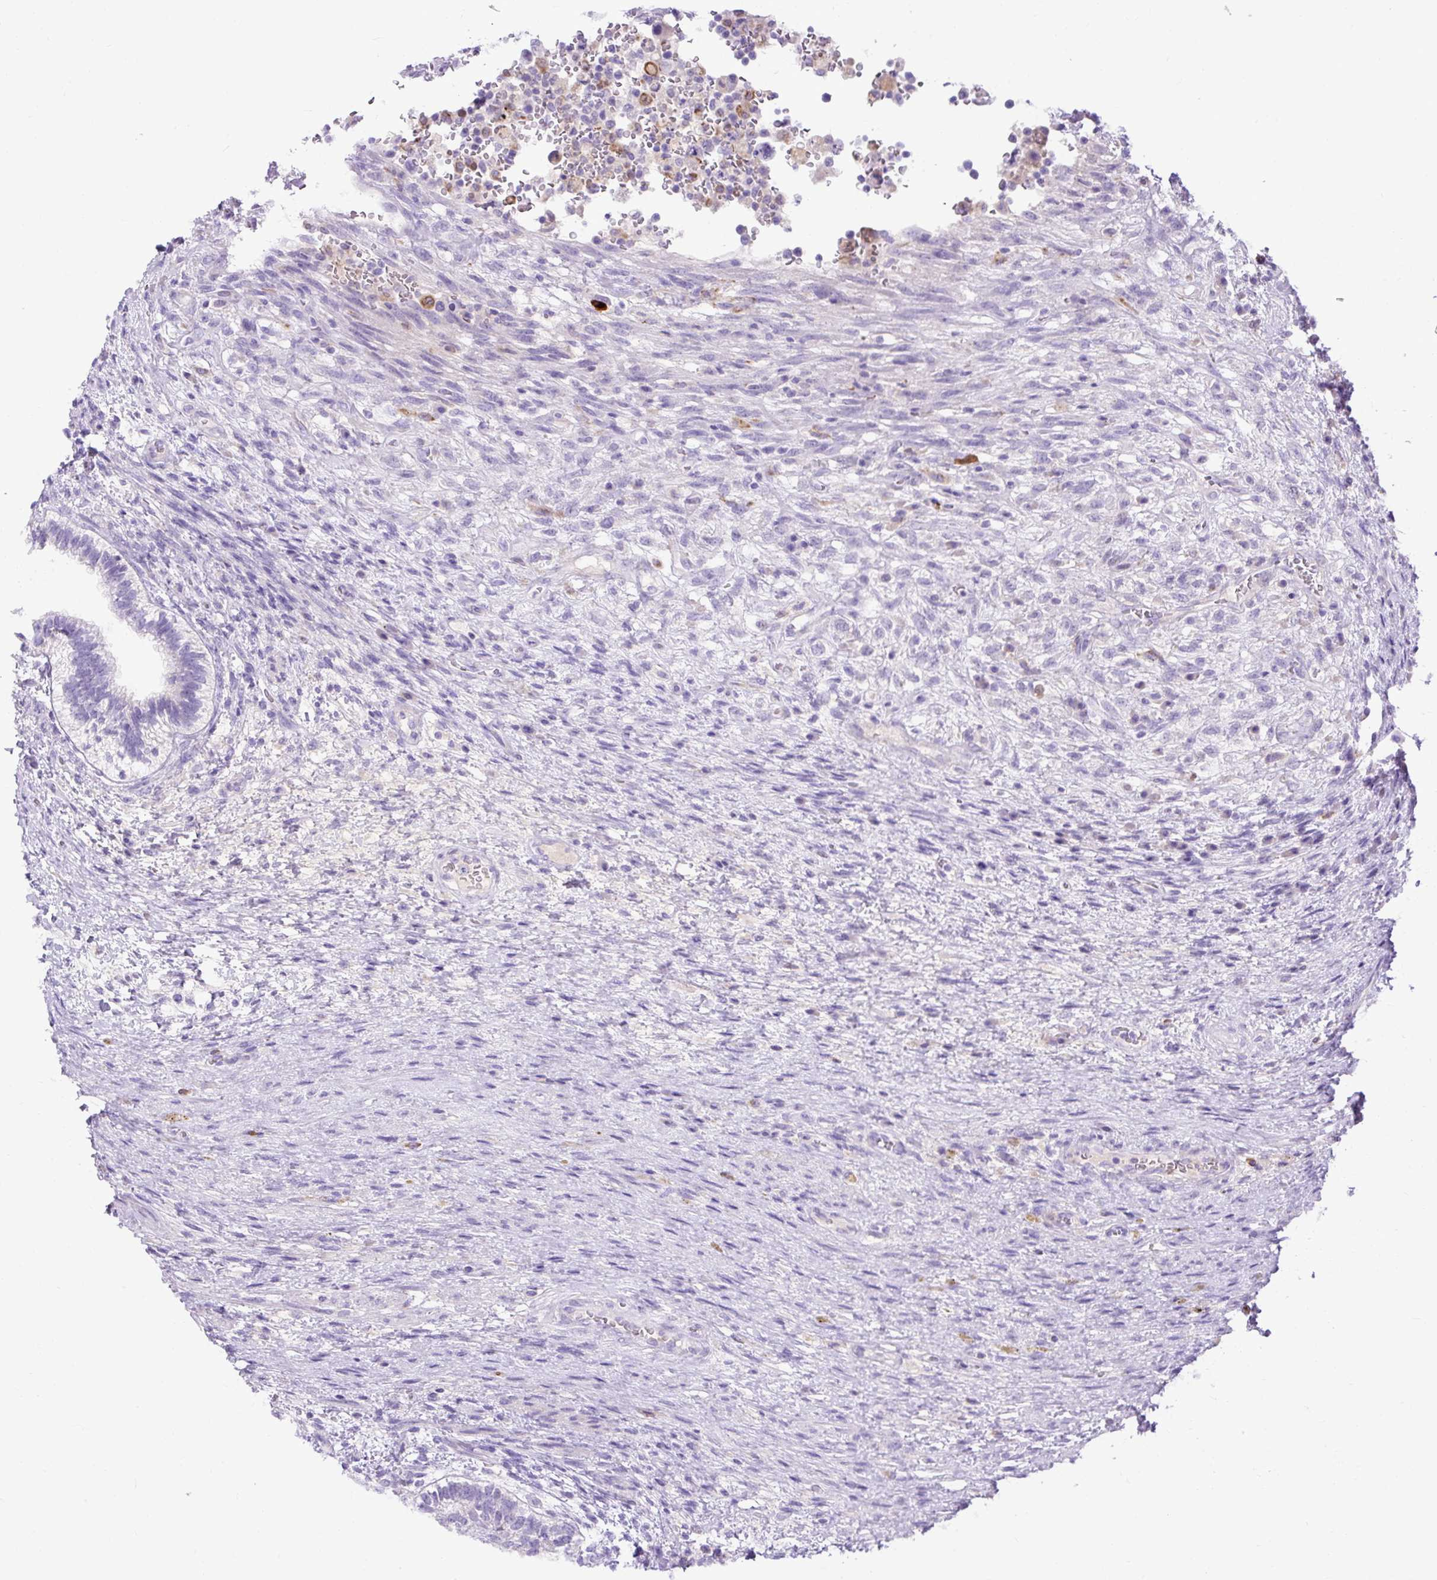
{"staining": {"intensity": "negative", "quantity": "none", "location": "none"}, "tissue": "testis cancer", "cell_type": "Tumor cells", "image_type": "cancer", "snomed": [{"axis": "morphology", "description": "Carcinoma, Embryonal, NOS"}, {"axis": "topography", "description": "Testis"}], "caption": "The micrograph demonstrates no significant staining in tumor cells of testis cancer.", "gene": "SPTBN5", "patient": {"sex": "male", "age": 26}}